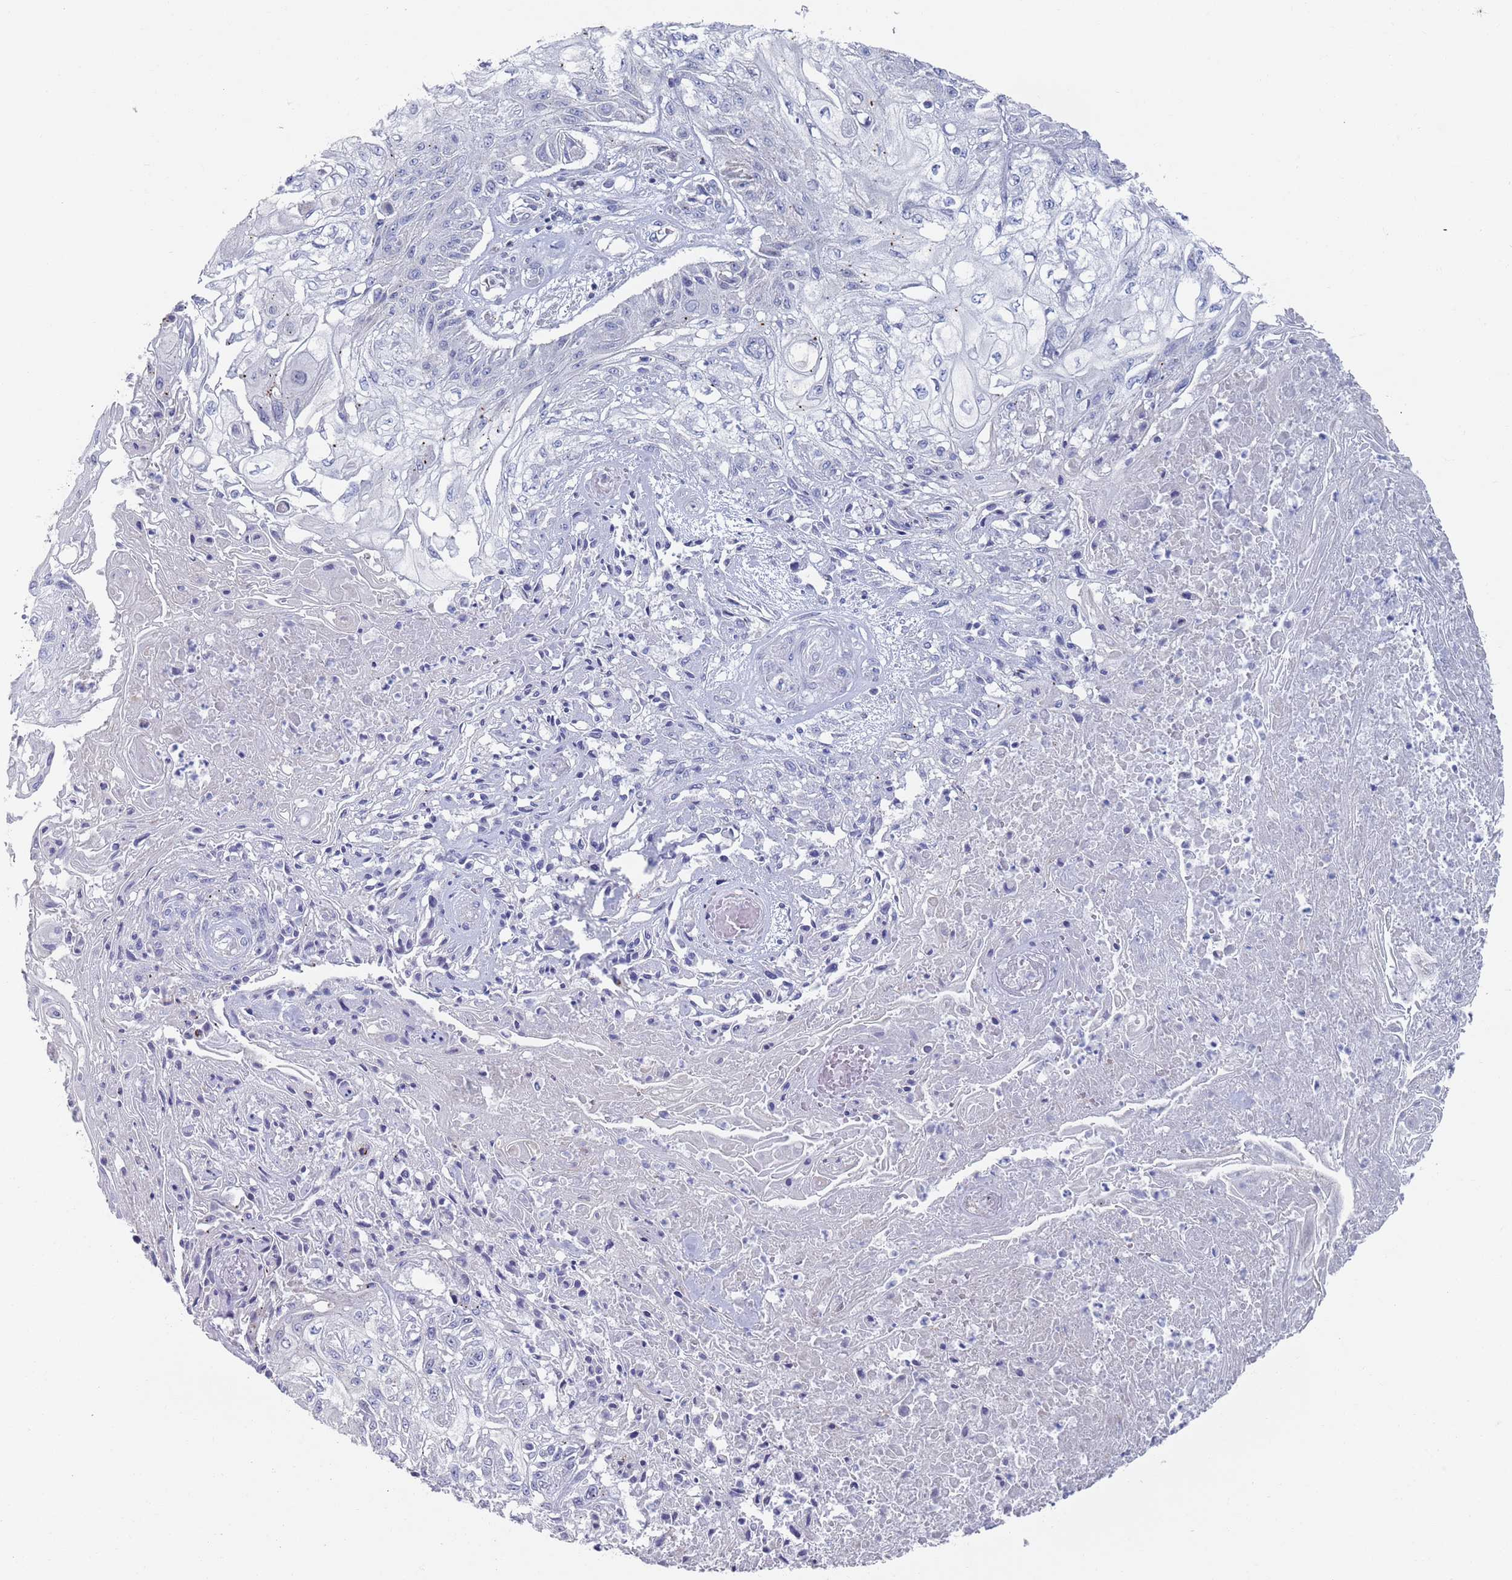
{"staining": {"intensity": "negative", "quantity": "none", "location": "none"}, "tissue": "skin cancer", "cell_type": "Tumor cells", "image_type": "cancer", "snomed": [{"axis": "morphology", "description": "Squamous cell carcinoma, NOS"}, {"axis": "morphology", "description": "Squamous cell carcinoma, metastatic, NOS"}, {"axis": "topography", "description": "Skin"}, {"axis": "topography", "description": "Lymph node"}], "caption": "Photomicrograph shows no protein positivity in tumor cells of skin squamous cell carcinoma tissue.", "gene": "MAT1A", "patient": {"sex": "male", "age": 75}}